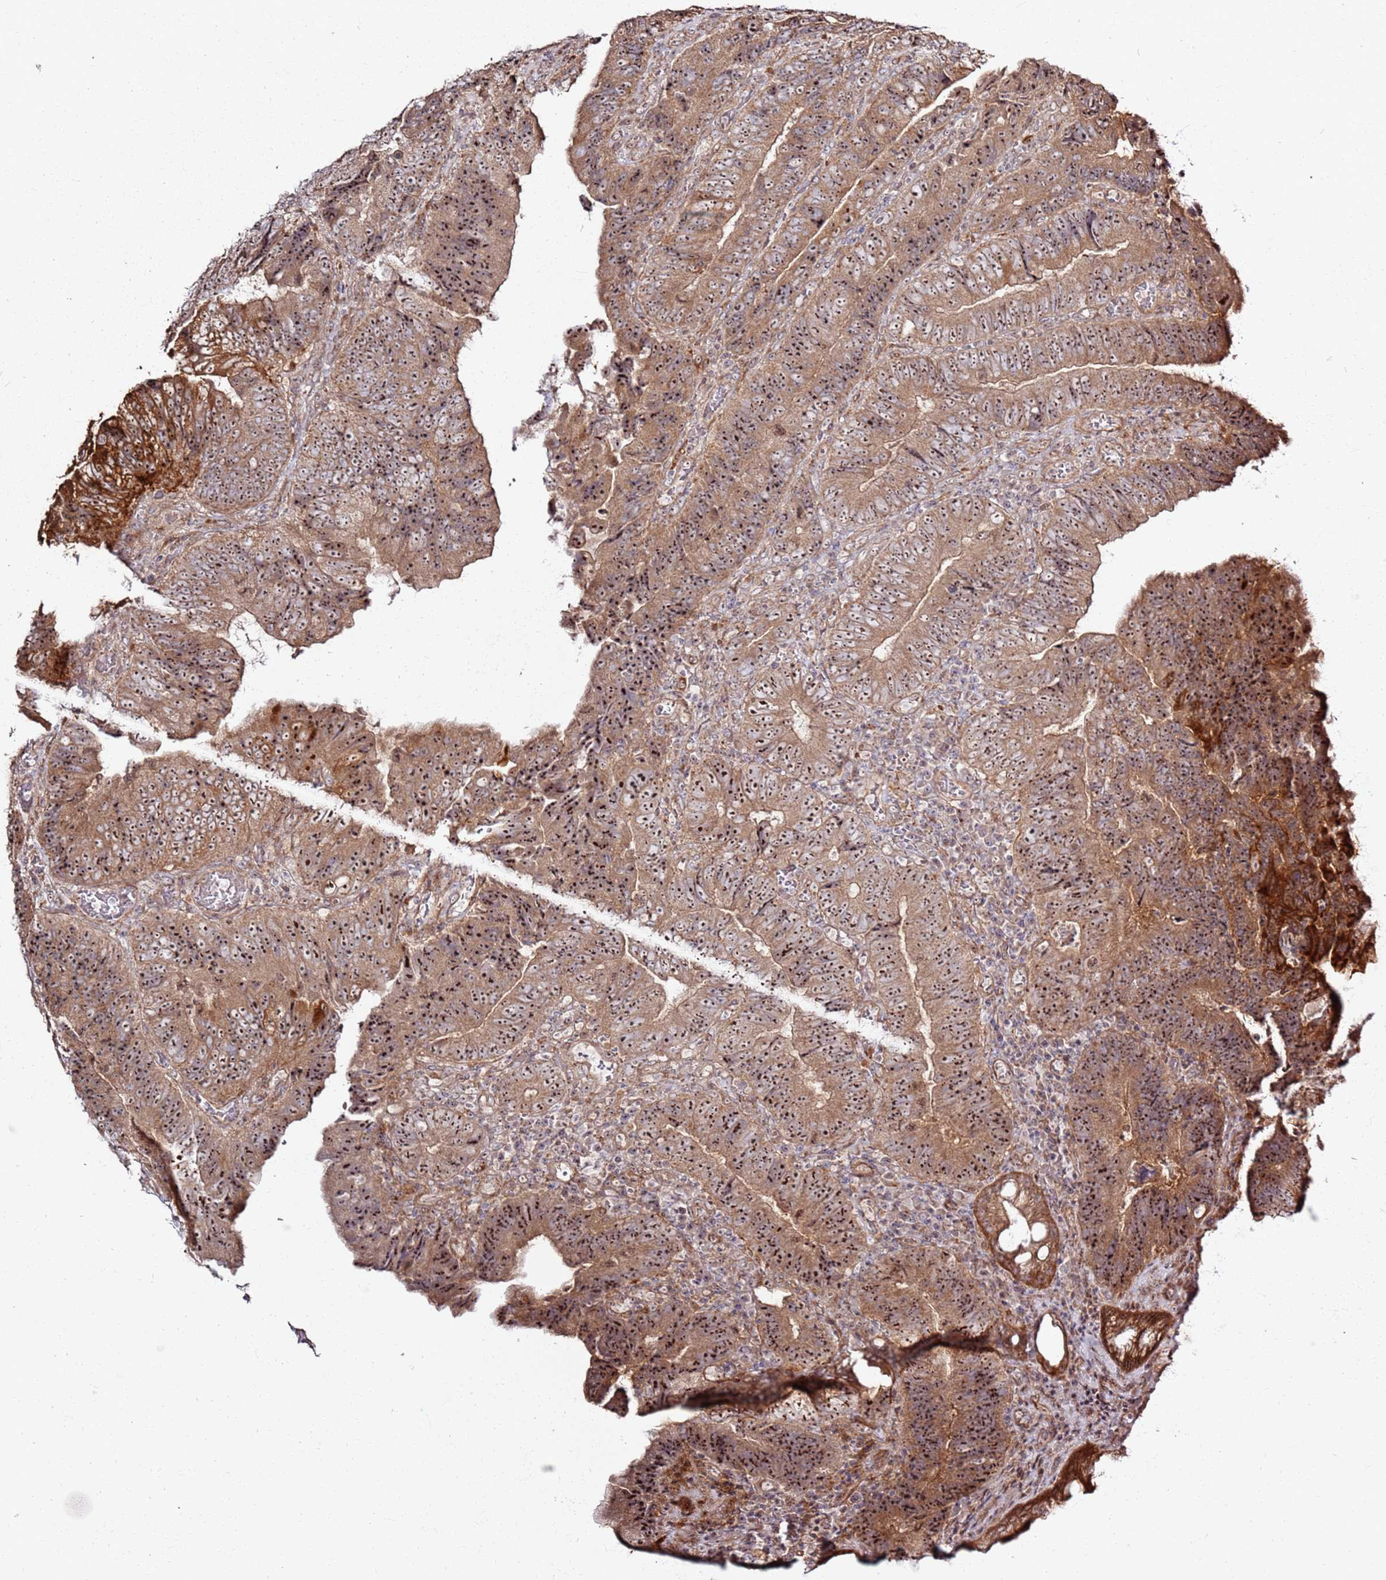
{"staining": {"intensity": "strong", "quantity": ">75%", "location": "cytoplasmic/membranous,nuclear"}, "tissue": "colorectal cancer", "cell_type": "Tumor cells", "image_type": "cancer", "snomed": [{"axis": "morphology", "description": "Adenocarcinoma, NOS"}, {"axis": "topography", "description": "Colon"}], "caption": "Immunohistochemistry micrograph of adenocarcinoma (colorectal) stained for a protein (brown), which exhibits high levels of strong cytoplasmic/membranous and nuclear expression in about >75% of tumor cells.", "gene": "CNPY1", "patient": {"sex": "female", "age": 67}}